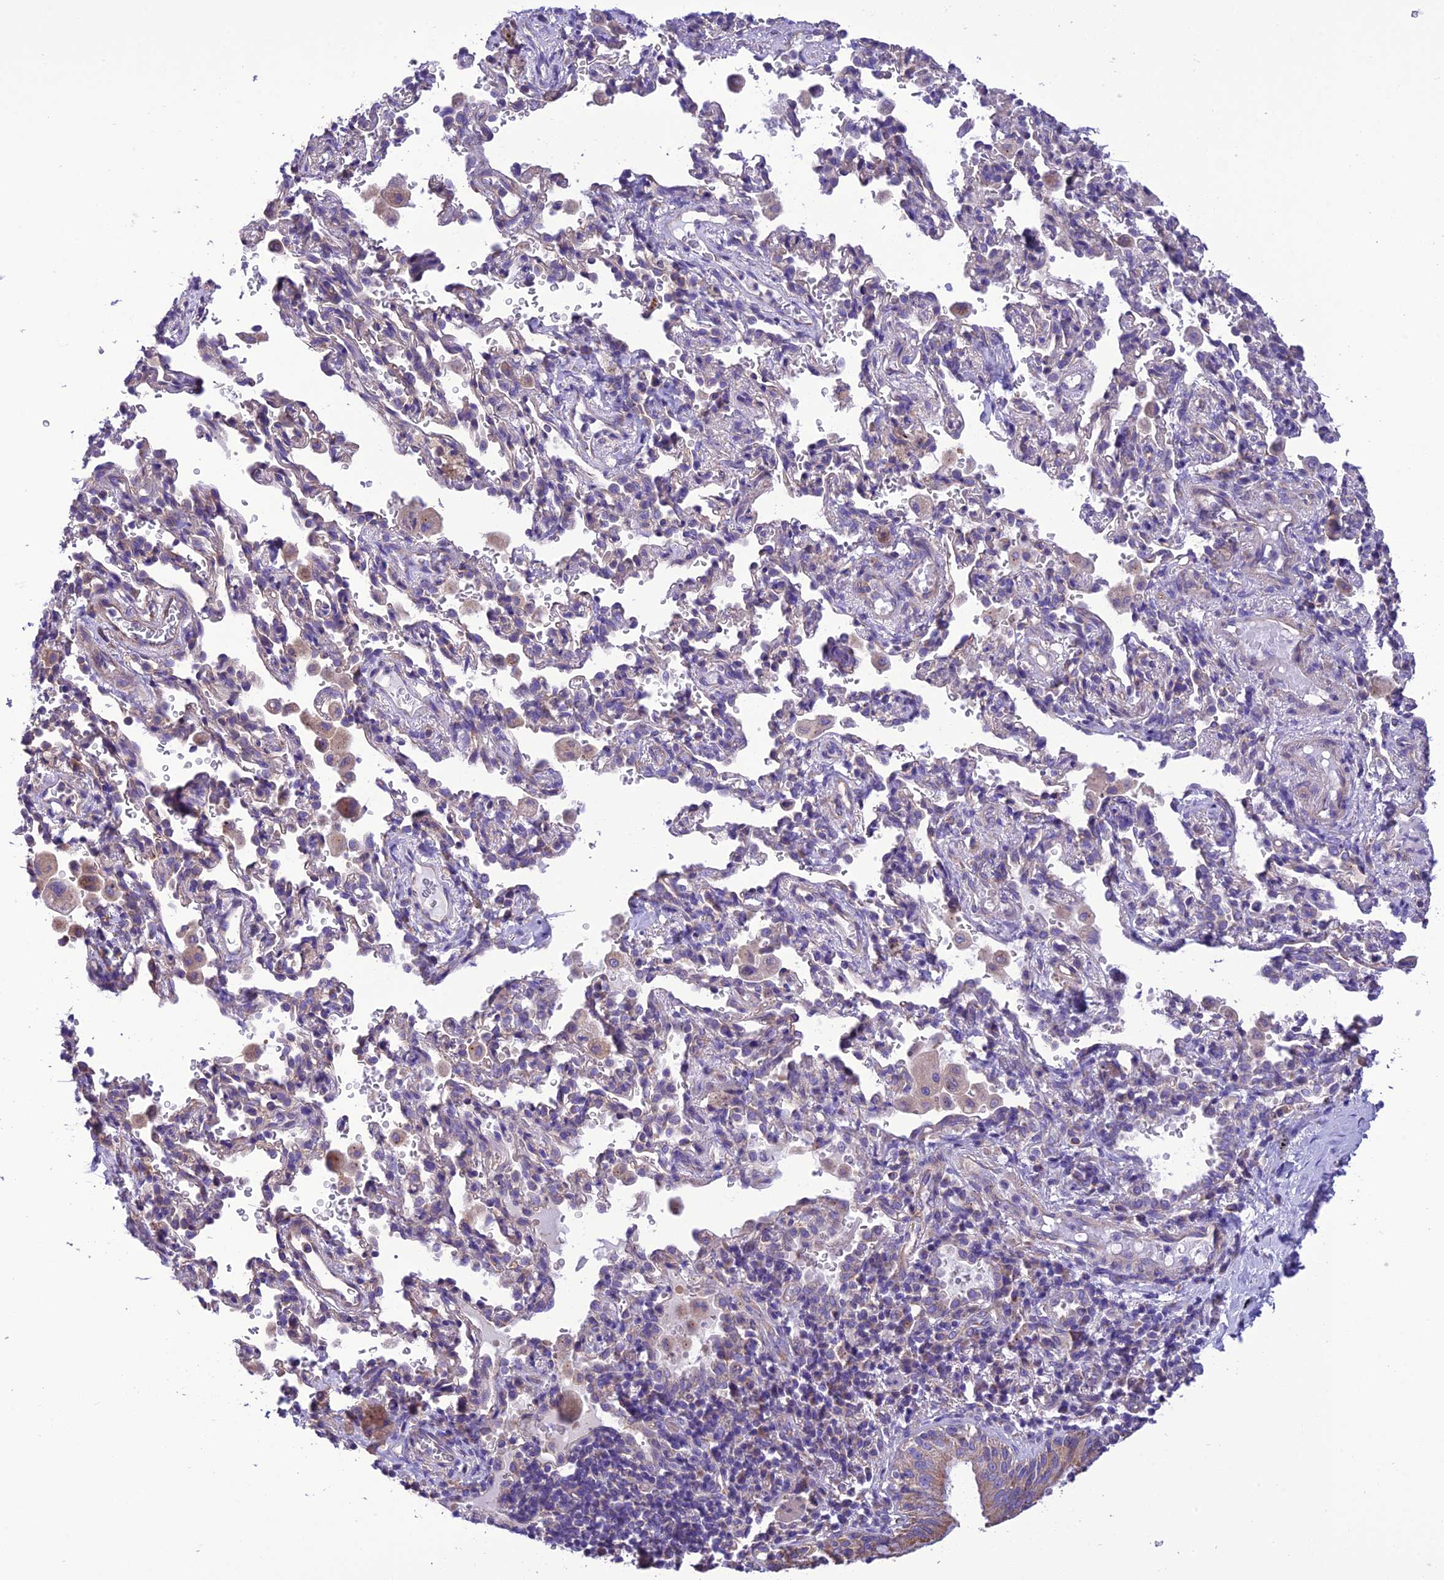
{"staining": {"intensity": "moderate", "quantity": ">75%", "location": "cytoplasmic/membranous"}, "tissue": "bronchus", "cell_type": "Respiratory epithelial cells", "image_type": "normal", "snomed": [{"axis": "morphology", "description": "Normal tissue, NOS"}, {"axis": "topography", "description": "Cartilage tissue"}, {"axis": "topography", "description": "Bronchus"}], "caption": "Moderate cytoplasmic/membranous positivity for a protein is present in about >75% of respiratory epithelial cells of benign bronchus using immunohistochemistry.", "gene": "MAP3K12", "patient": {"sex": "female", "age": 36}}